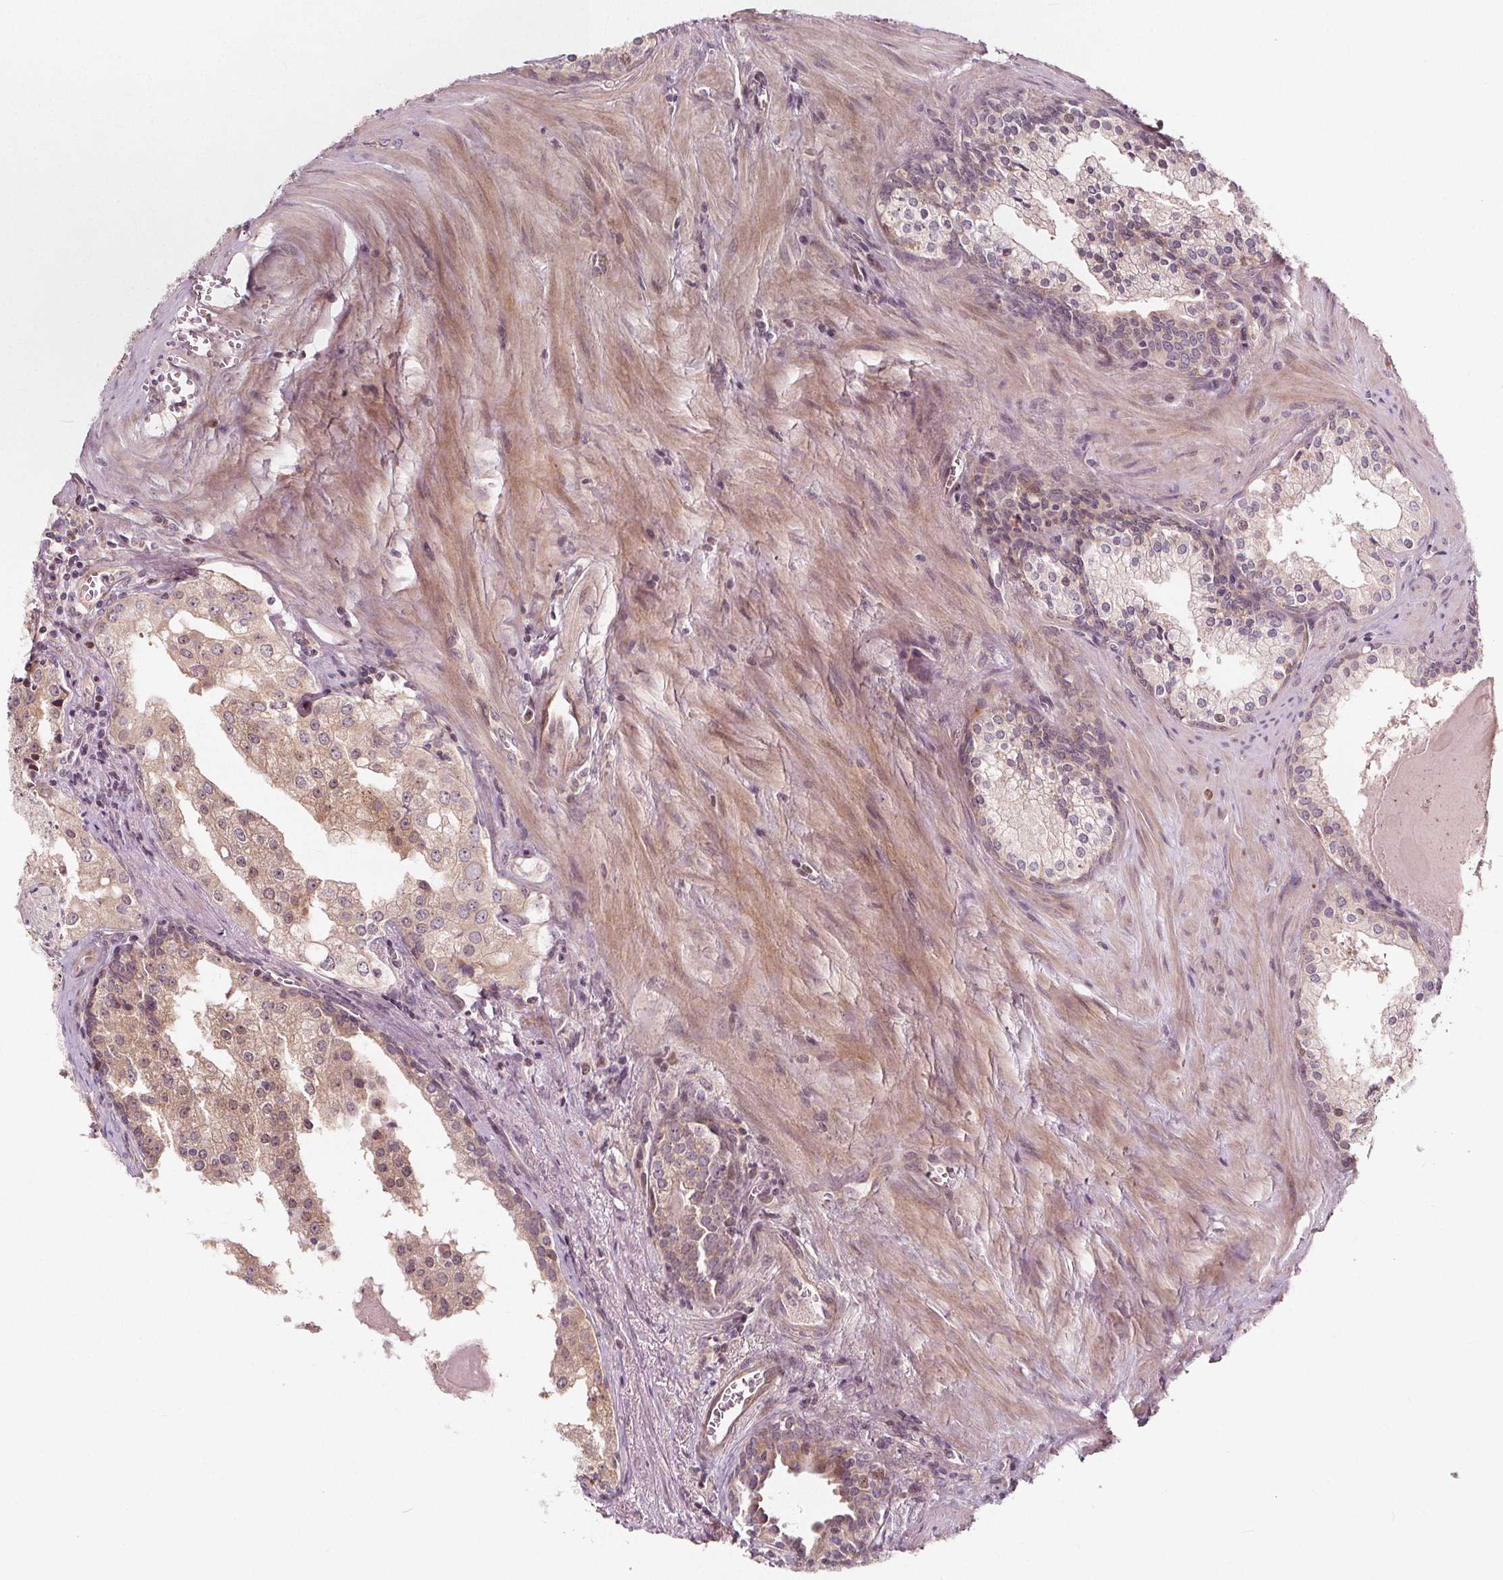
{"staining": {"intensity": "weak", "quantity": "25%-75%", "location": "cytoplasmic/membranous,nuclear"}, "tissue": "prostate cancer", "cell_type": "Tumor cells", "image_type": "cancer", "snomed": [{"axis": "morphology", "description": "Adenocarcinoma, High grade"}, {"axis": "topography", "description": "Prostate"}], "caption": "Immunohistochemical staining of human adenocarcinoma (high-grade) (prostate) reveals weak cytoplasmic/membranous and nuclear protein expression in about 25%-75% of tumor cells.", "gene": "AKT1S1", "patient": {"sex": "male", "age": 68}}